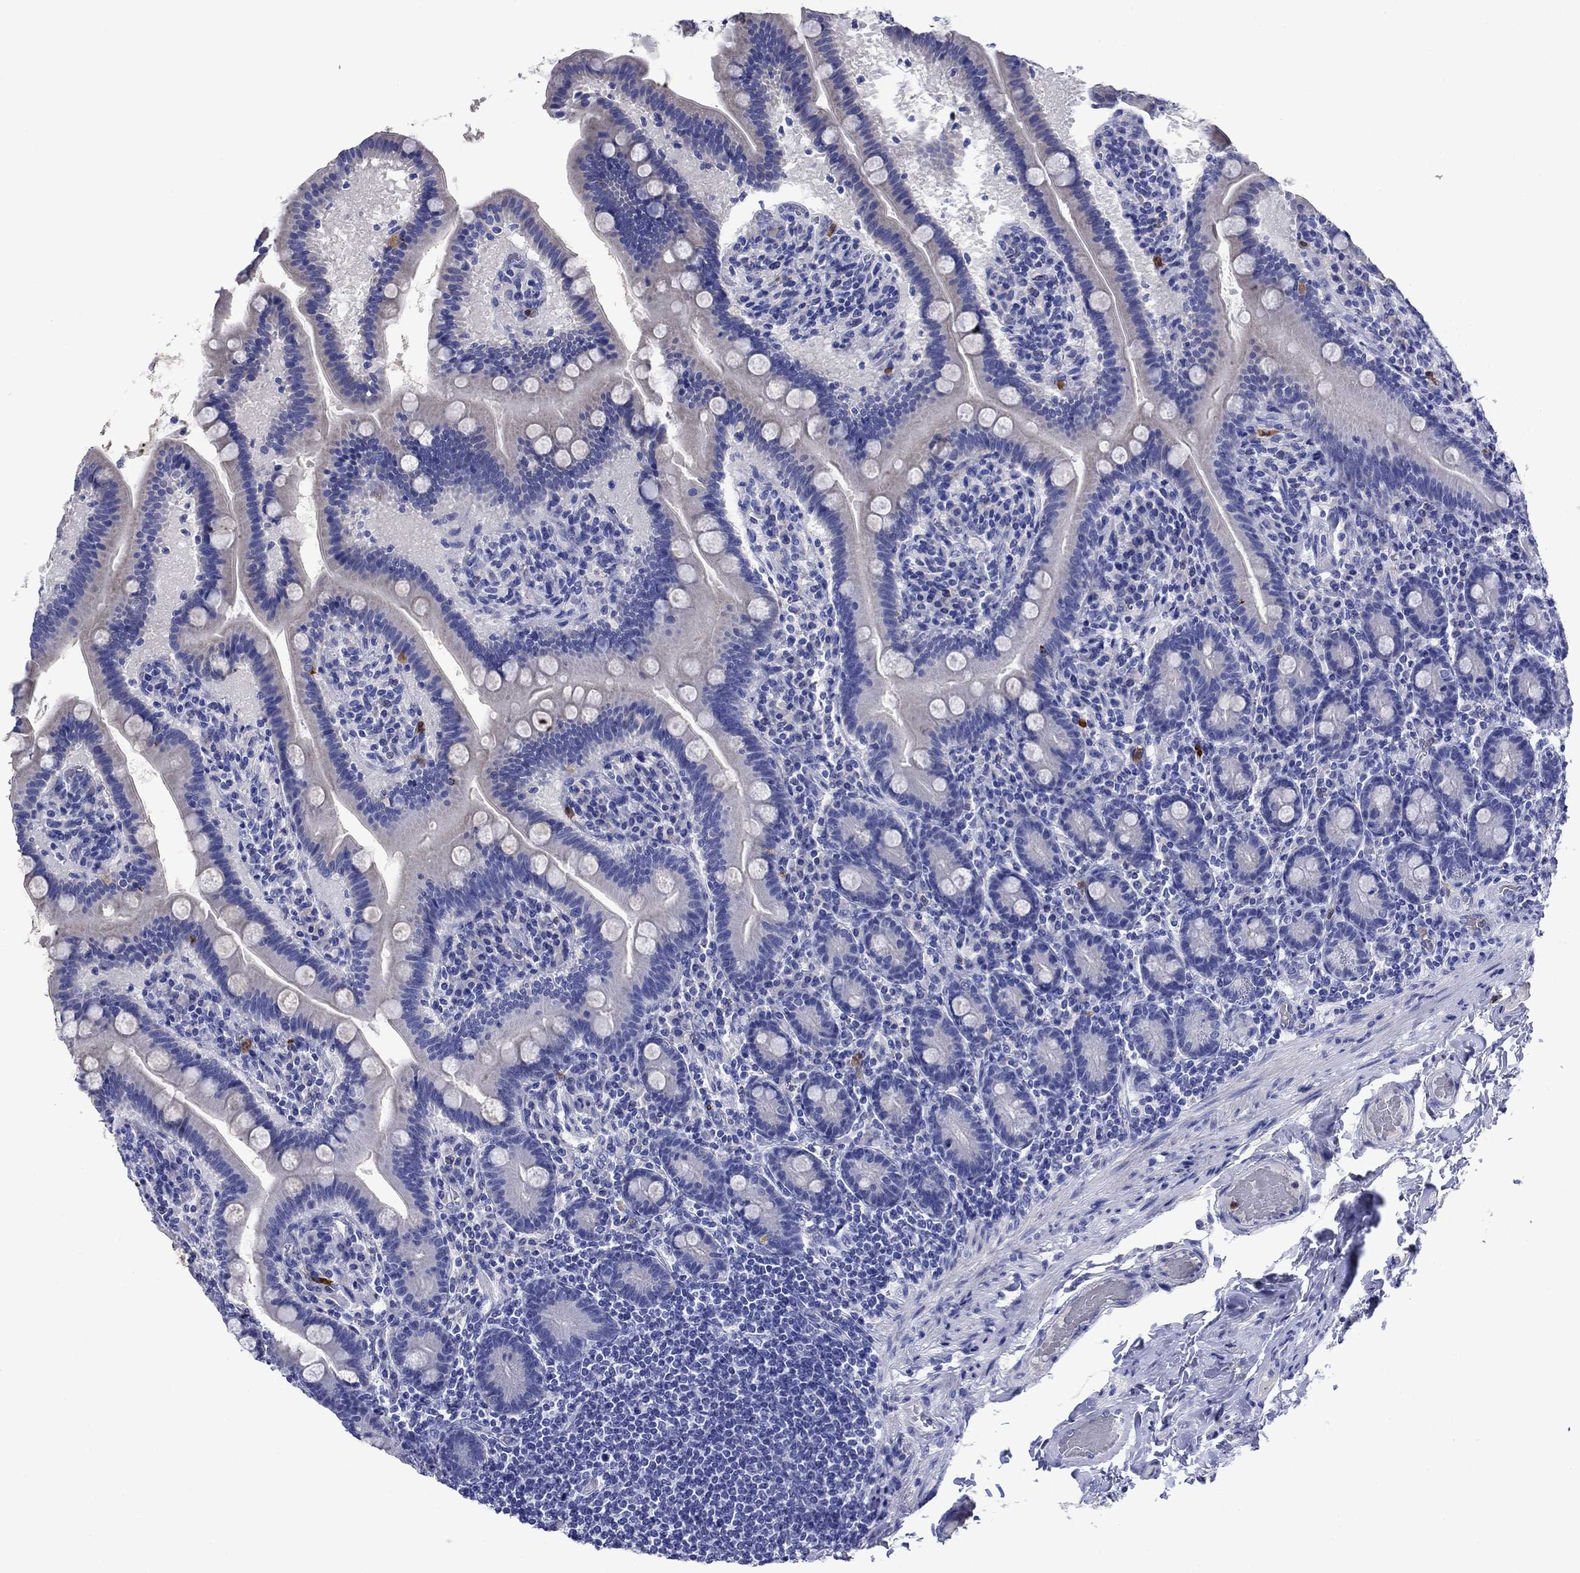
{"staining": {"intensity": "negative", "quantity": "none", "location": "none"}, "tissue": "small intestine", "cell_type": "Glandular cells", "image_type": "normal", "snomed": [{"axis": "morphology", "description": "Normal tissue, NOS"}, {"axis": "topography", "description": "Small intestine"}], "caption": "Glandular cells are negative for protein expression in unremarkable human small intestine. (IHC, brightfield microscopy, high magnification).", "gene": "TFR2", "patient": {"sex": "male", "age": 66}}